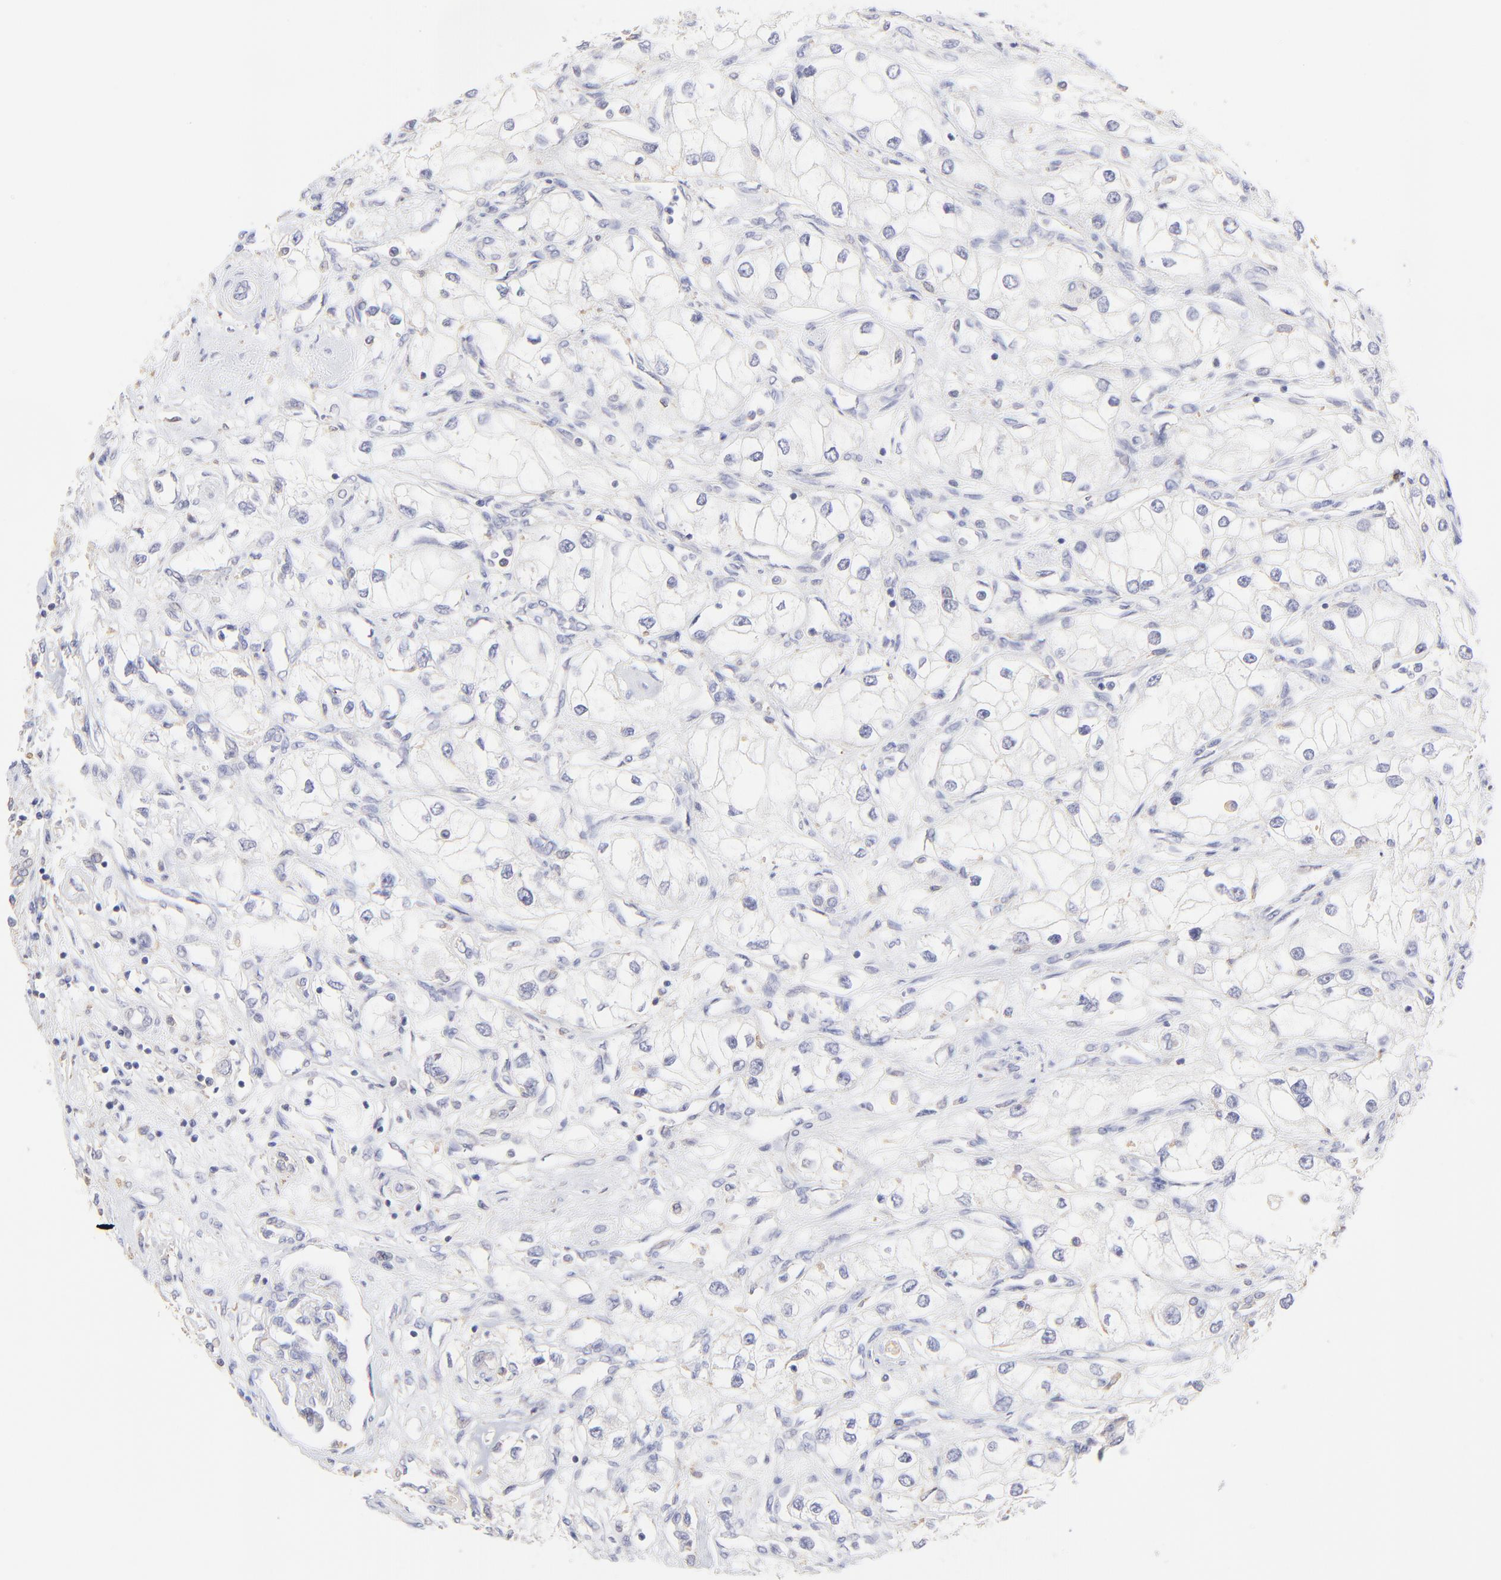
{"staining": {"intensity": "negative", "quantity": "none", "location": "none"}, "tissue": "renal cancer", "cell_type": "Tumor cells", "image_type": "cancer", "snomed": [{"axis": "morphology", "description": "Adenocarcinoma, NOS"}, {"axis": "topography", "description": "Kidney"}], "caption": "Immunohistochemistry micrograph of human renal cancer (adenocarcinoma) stained for a protein (brown), which exhibits no expression in tumor cells.", "gene": "LHFPL1", "patient": {"sex": "male", "age": 57}}